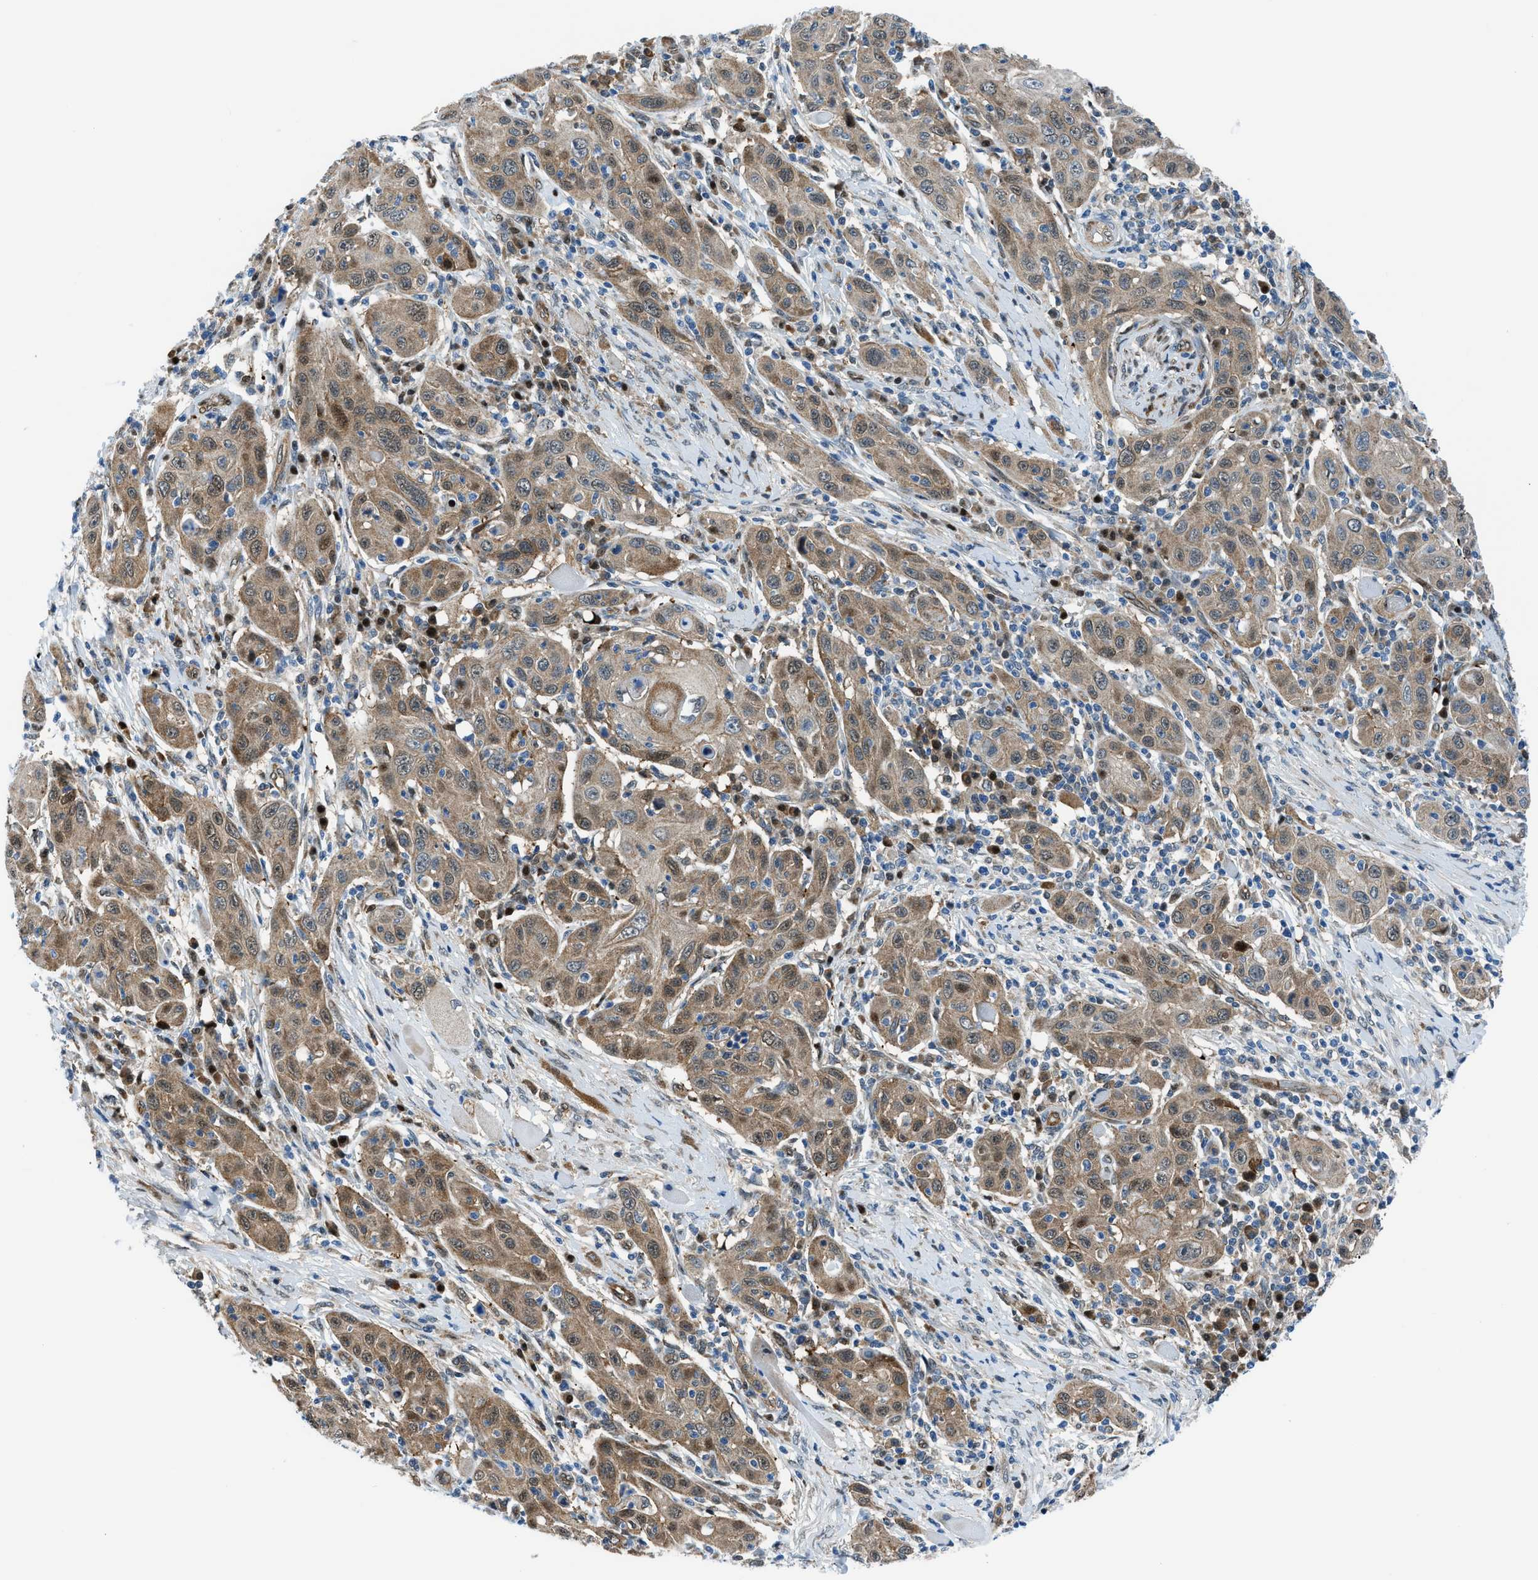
{"staining": {"intensity": "moderate", "quantity": ">75%", "location": "cytoplasmic/membranous"}, "tissue": "skin cancer", "cell_type": "Tumor cells", "image_type": "cancer", "snomed": [{"axis": "morphology", "description": "Squamous cell carcinoma, NOS"}, {"axis": "topography", "description": "Skin"}], "caption": "A medium amount of moderate cytoplasmic/membranous positivity is identified in approximately >75% of tumor cells in skin cancer (squamous cell carcinoma) tissue.", "gene": "YWHAE", "patient": {"sex": "female", "age": 88}}